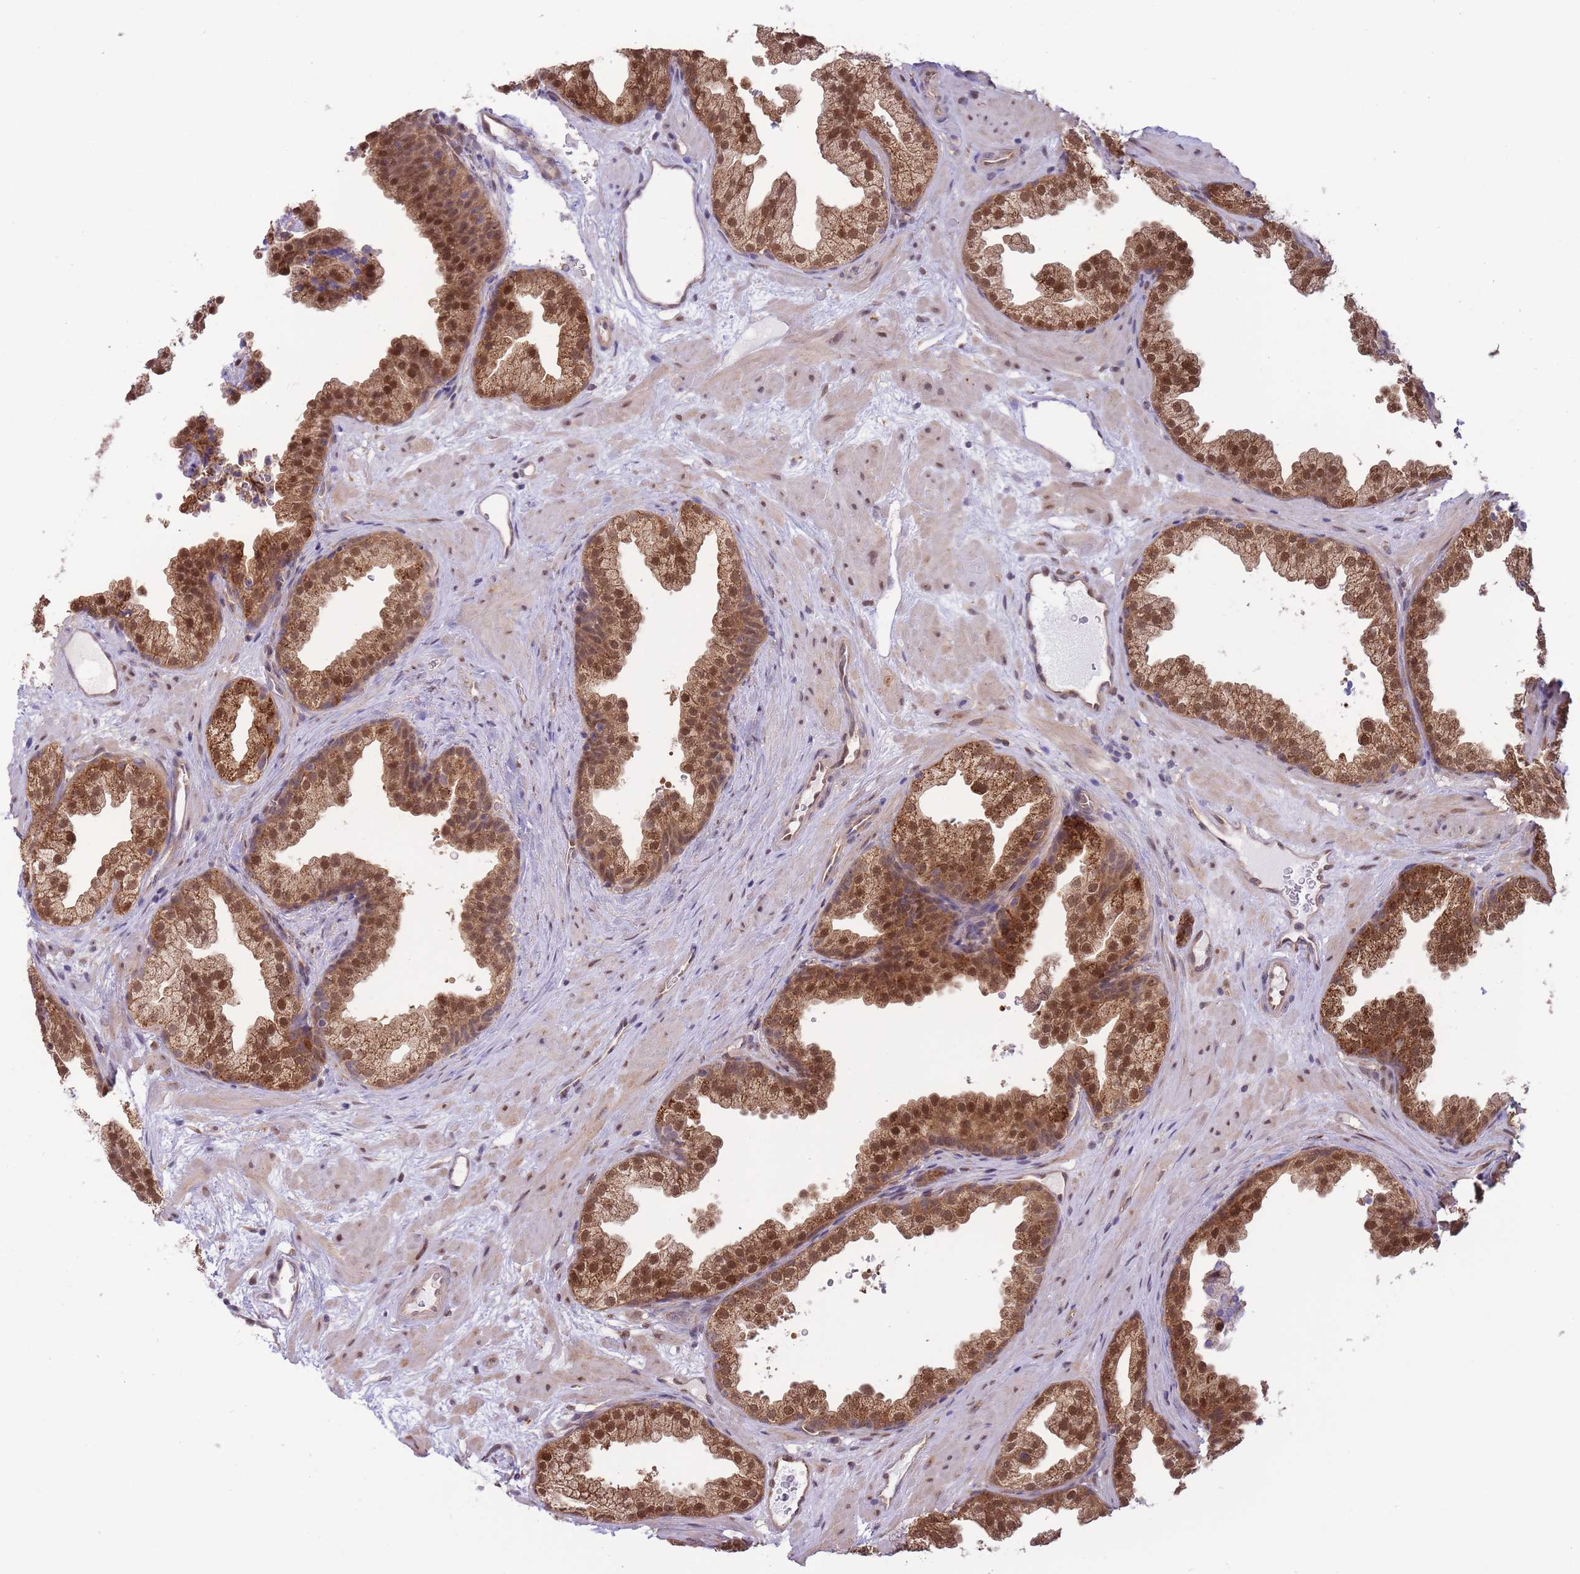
{"staining": {"intensity": "strong", "quantity": ">75%", "location": "cytoplasmic/membranous,nuclear"}, "tissue": "prostate", "cell_type": "Glandular cells", "image_type": "normal", "snomed": [{"axis": "morphology", "description": "Normal tissue, NOS"}, {"axis": "topography", "description": "Prostate"}], "caption": "A high amount of strong cytoplasmic/membranous,nuclear positivity is present in about >75% of glandular cells in unremarkable prostate. Using DAB (brown) and hematoxylin (blue) stains, captured at high magnification using brightfield microscopy.", "gene": "NSFL1C", "patient": {"sex": "male", "age": 37}}